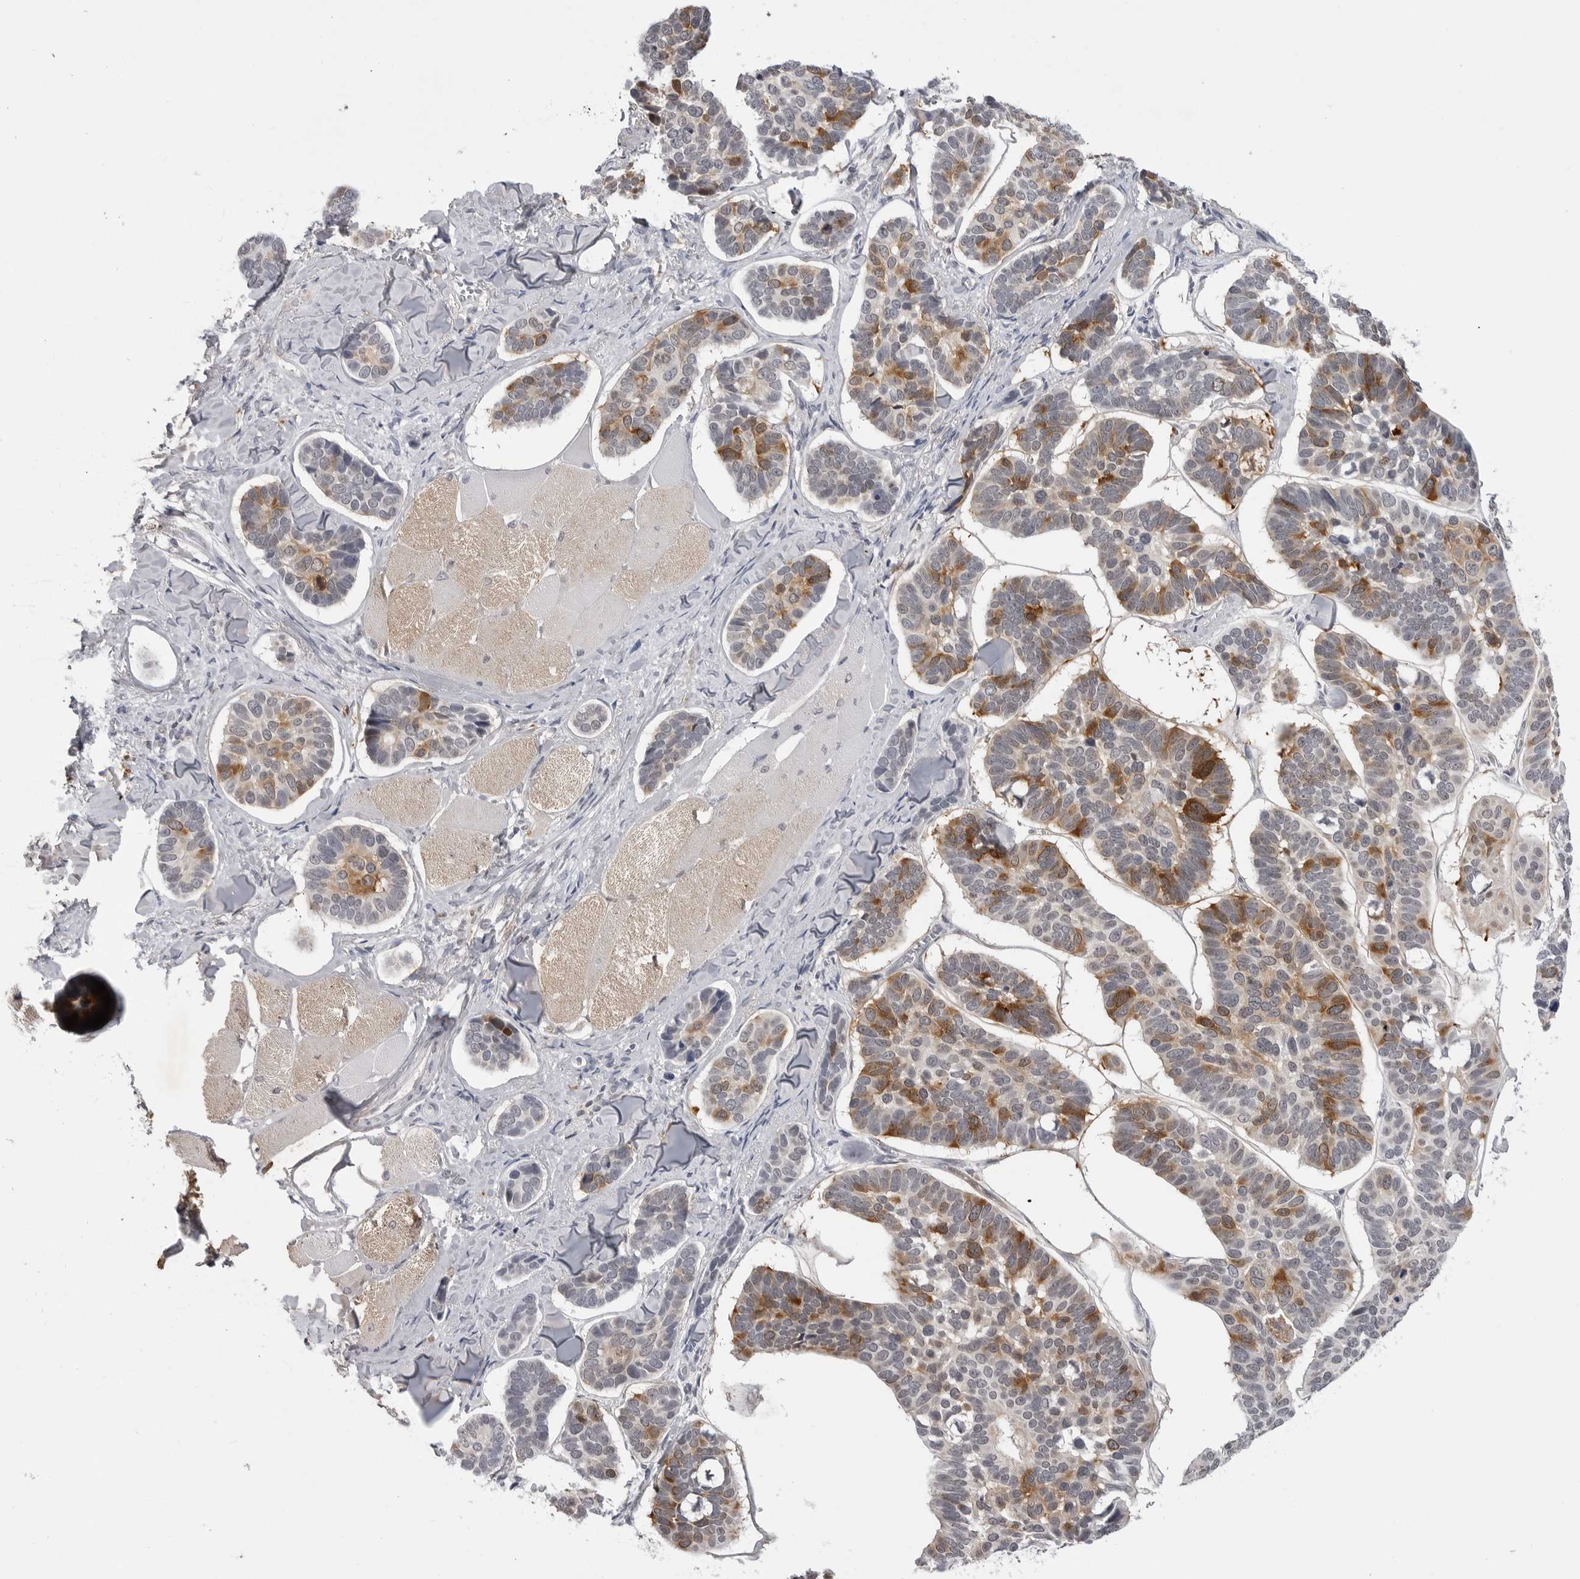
{"staining": {"intensity": "moderate", "quantity": "25%-75%", "location": "cytoplasmic/membranous"}, "tissue": "skin cancer", "cell_type": "Tumor cells", "image_type": "cancer", "snomed": [{"axis": "morphology", "description": "Basal cell carcinoma"}, {"axis": "topography", "description": "Skin"}], "caption": "Immunohistochemistry (DAB) staining of skin basal cell carcinoma reveals moderate cytoplasmic/membranous protein staining in about 25%-75% of tumor cells.", "gene": "RRM1", "patient": {"sex": "male", "age": 62}}